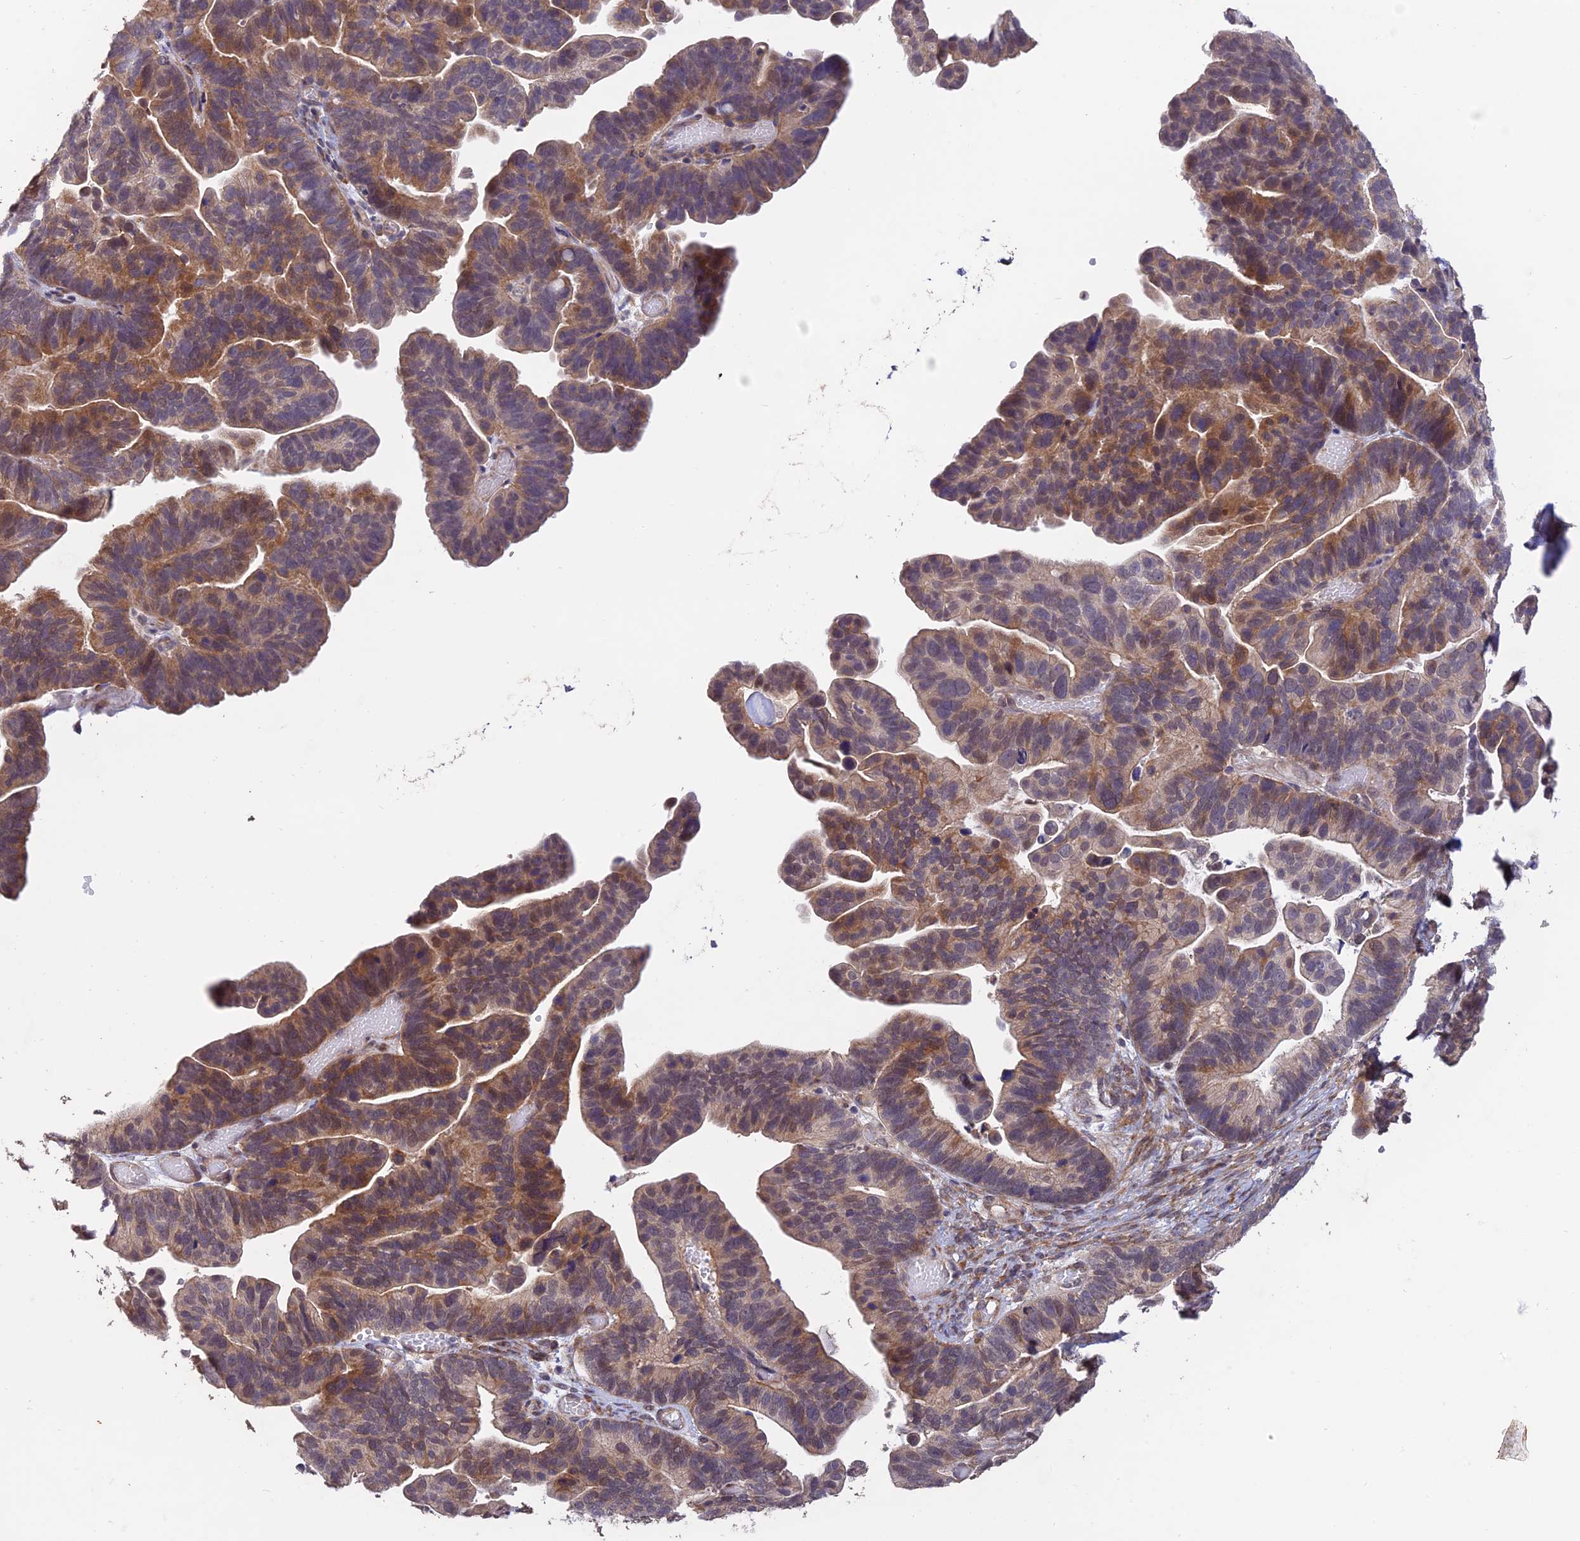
{"staining": {"intensity": "moderate", "quantity": "25%-75%", "location": "cytoplasmic/membranous"}, "tissue": "ovarian cancer", "cell_type": "Tumor cells", "image_type": "cancer", "snomed": [{"axis": "morphology", "description": "Cystadenocarcinoma, serous, NOS"}, {"axis": "topography", "description": "Ovary"}], "caption": "This histopathology image displays ovarian cancer stained with IHC to label a protein in brown. The cytoplasmic/membranous of tumor cells show moderate positivity for the protein. Nuclei are counter-stained blue.", "gene": "PAGR1", "patient": {"sex": "female", "age": 56}}